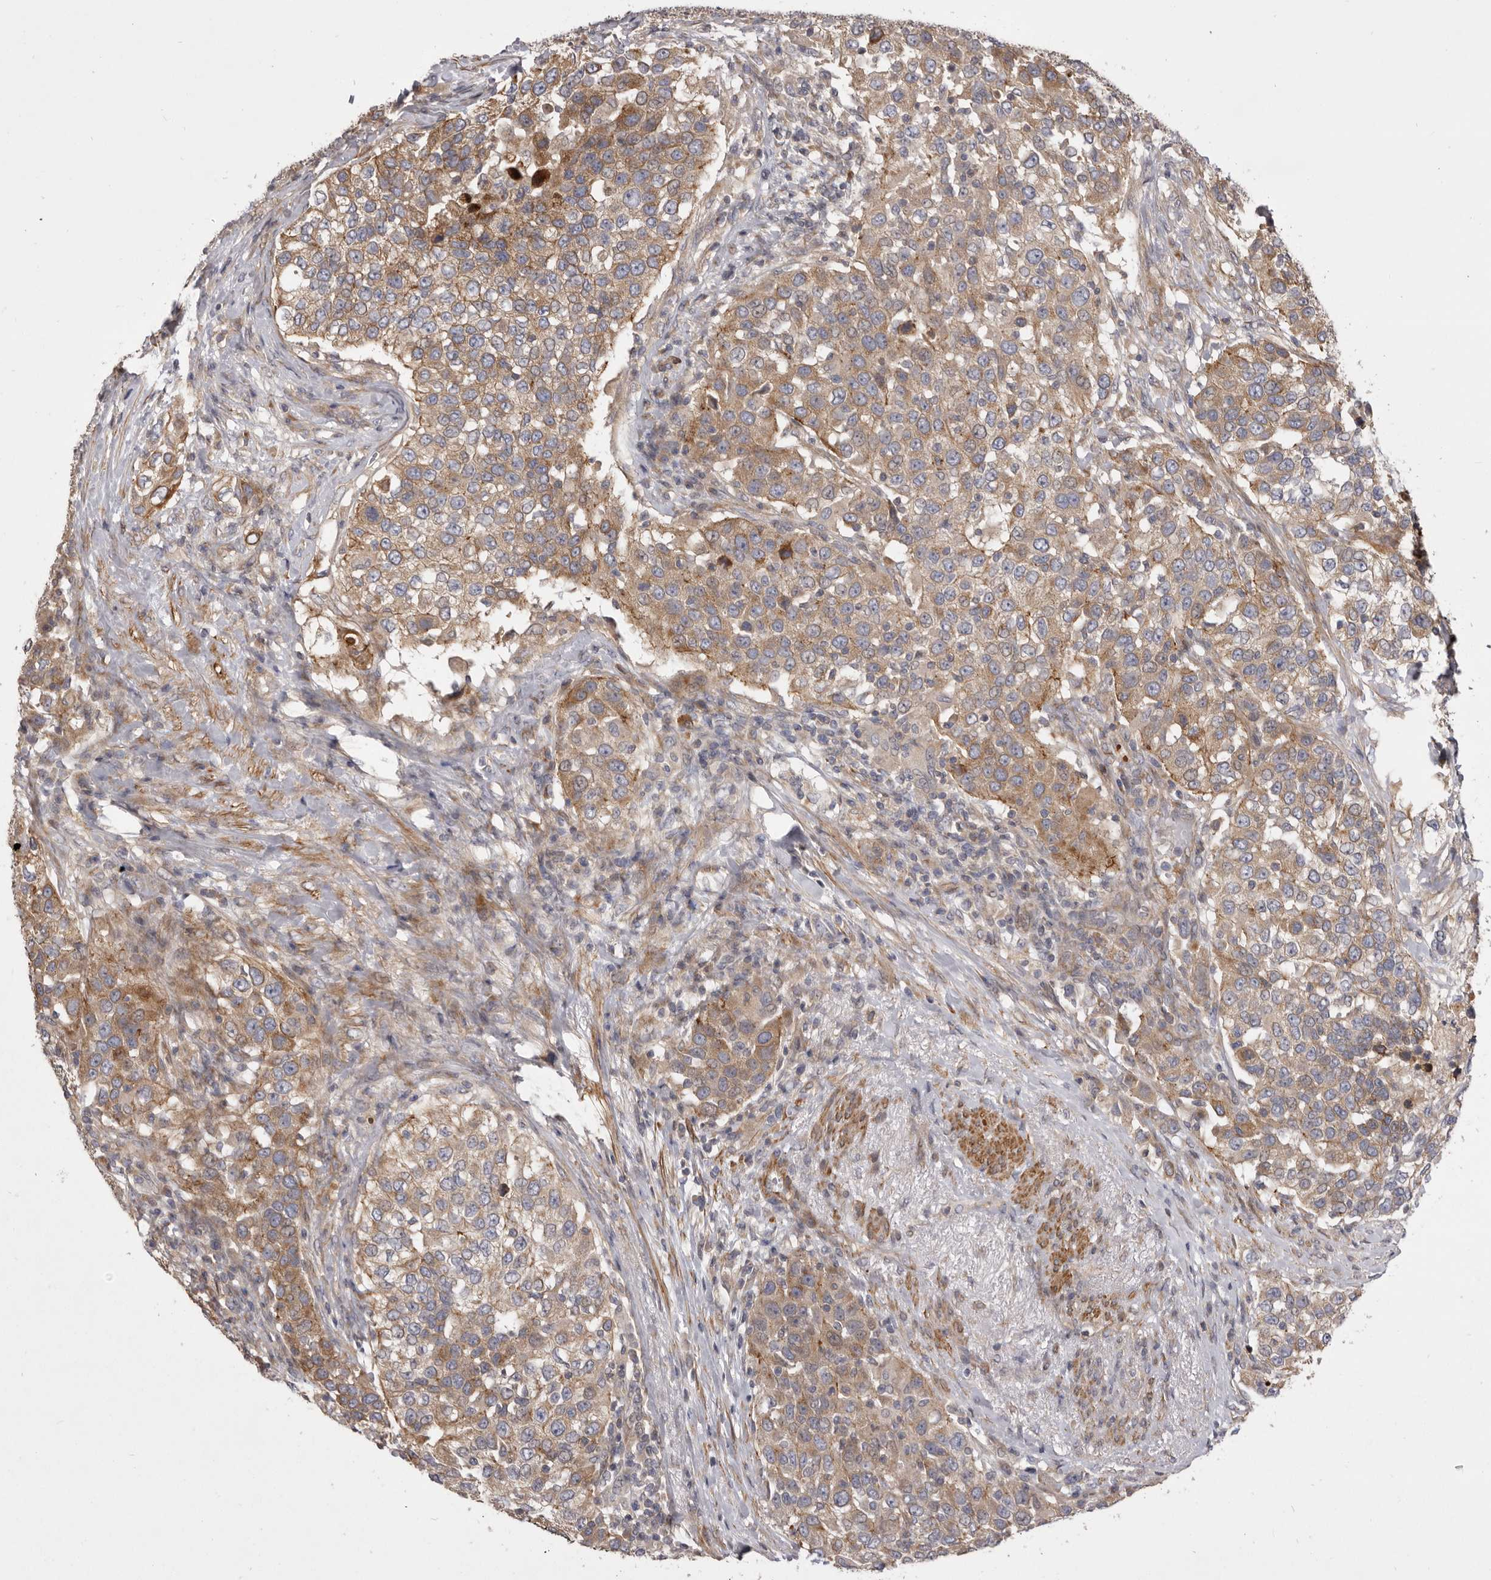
{"staining": {"intensity": "moderate", "quantity": ">75%", "location": "cytoplasmic/membranous"}, "tissue": "urothelial cancer", "cell_type": "Tumor cells", "image_type": "cancer", "snomed": [{"axis": "morphology", "description": "Urothelial carcinoma, High grade"}, {"axis": "topography", "description": "Urinary bladder"}], "caption": "Moderate cytoplasmic/membranous expression for a protein is seen in about >75% of tumor cells of urothelial cancer using IHC.", "gene": "VPS45", "patient": {"sex": "female", "age": 80}}